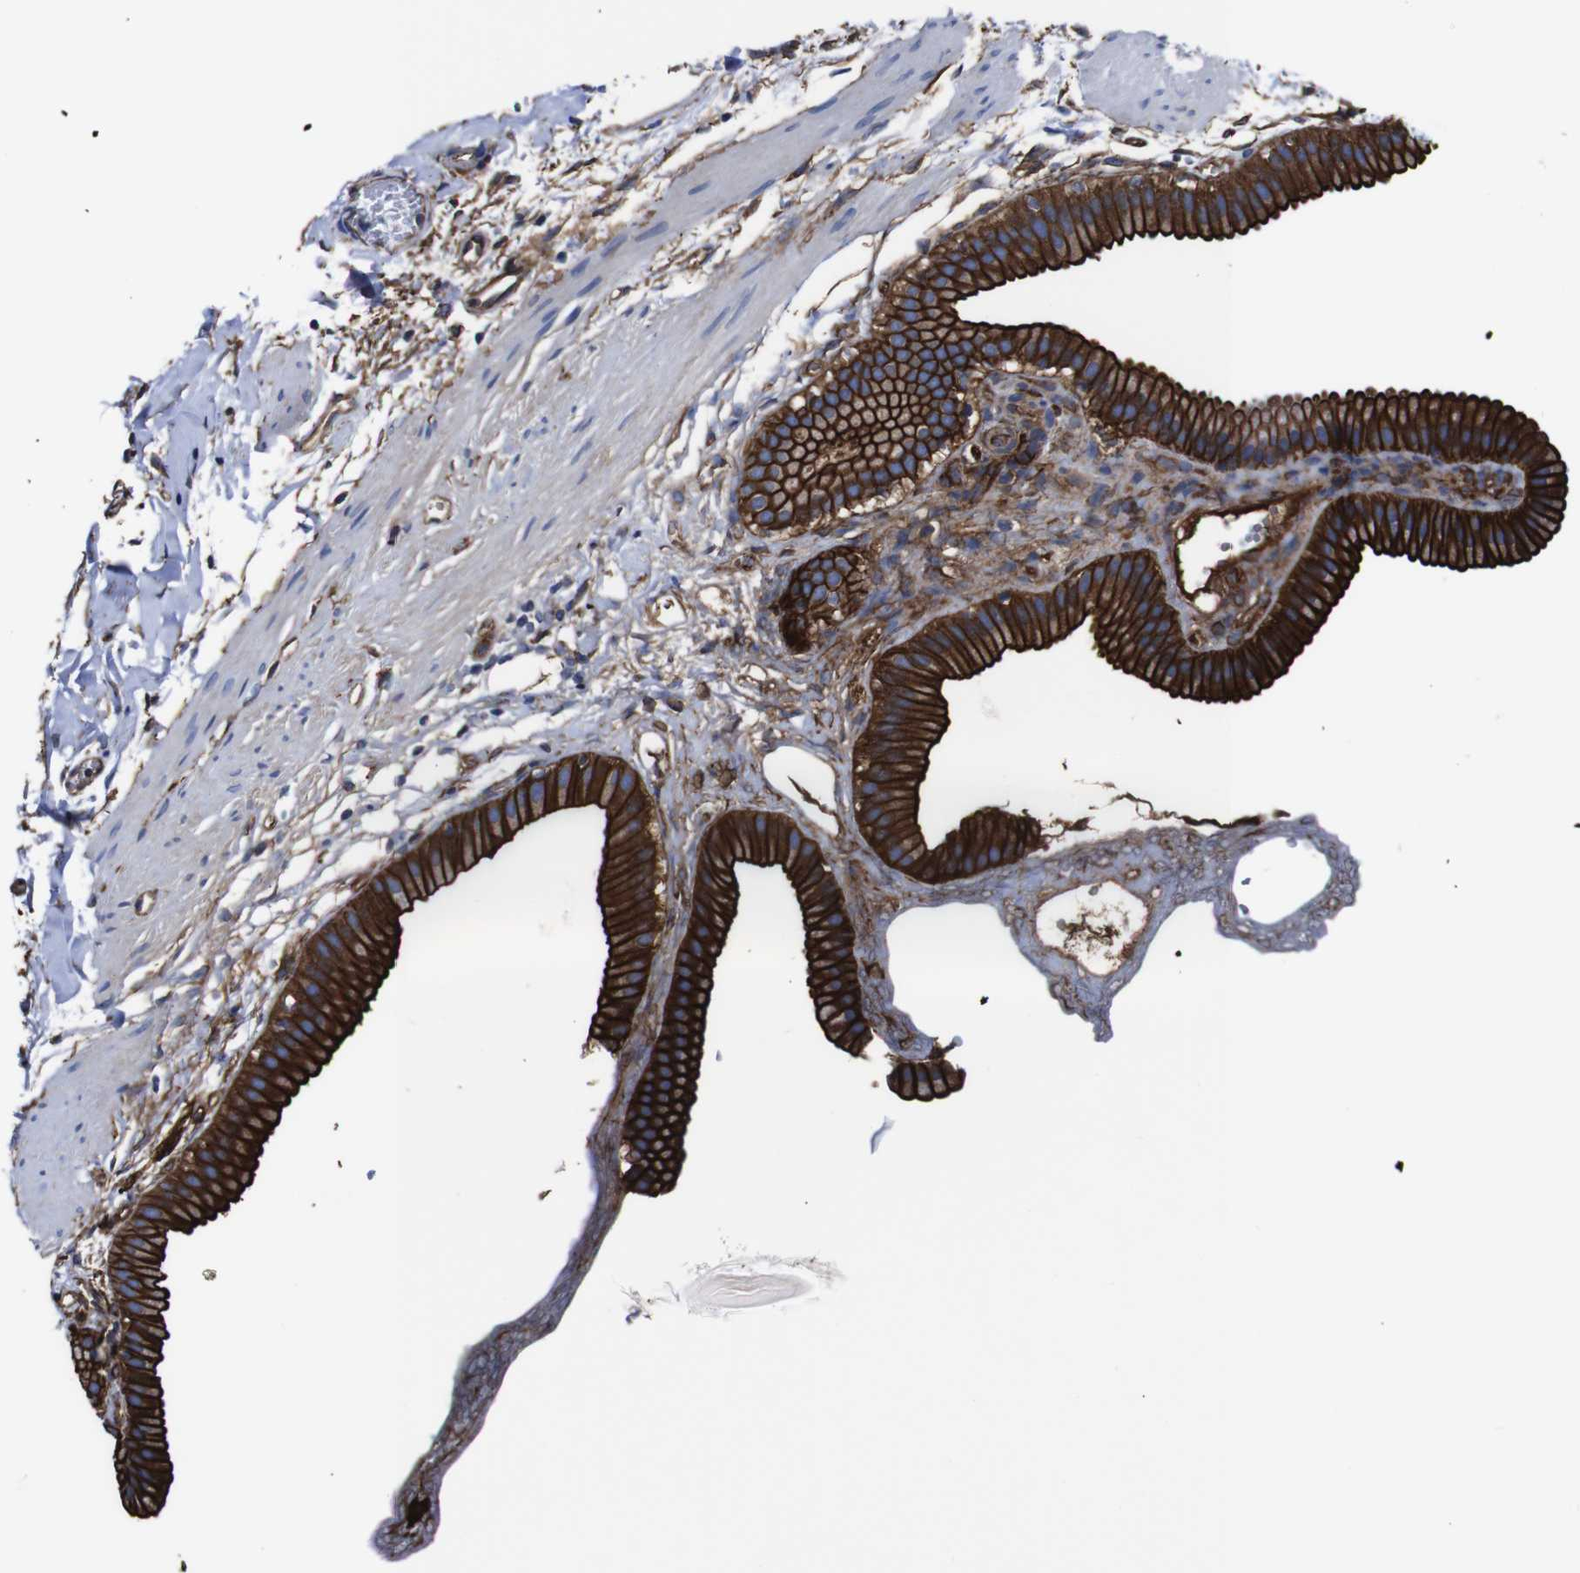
{"staining": {"intensity": "strong", "quantity": ">75%", "location": "cytoplasmic/membranous"}, "tissue": "gallbladder", "cell_type": "Glandular cells", "image_type": "normal", "snomed": [{"axis": "morphology", "description": "Normal tissue, NOS"}, {"axis": "topography", "description": "Gallbladder"}], "caption": "About >75% of glandular cells in normal human gallbladder exhibit strong cytoplasmic/membranous protein expression as visualized by brown immunohistochemical staining.", "gene": "SPTBN1", "patient": {"sex": "female", "age": 64}}